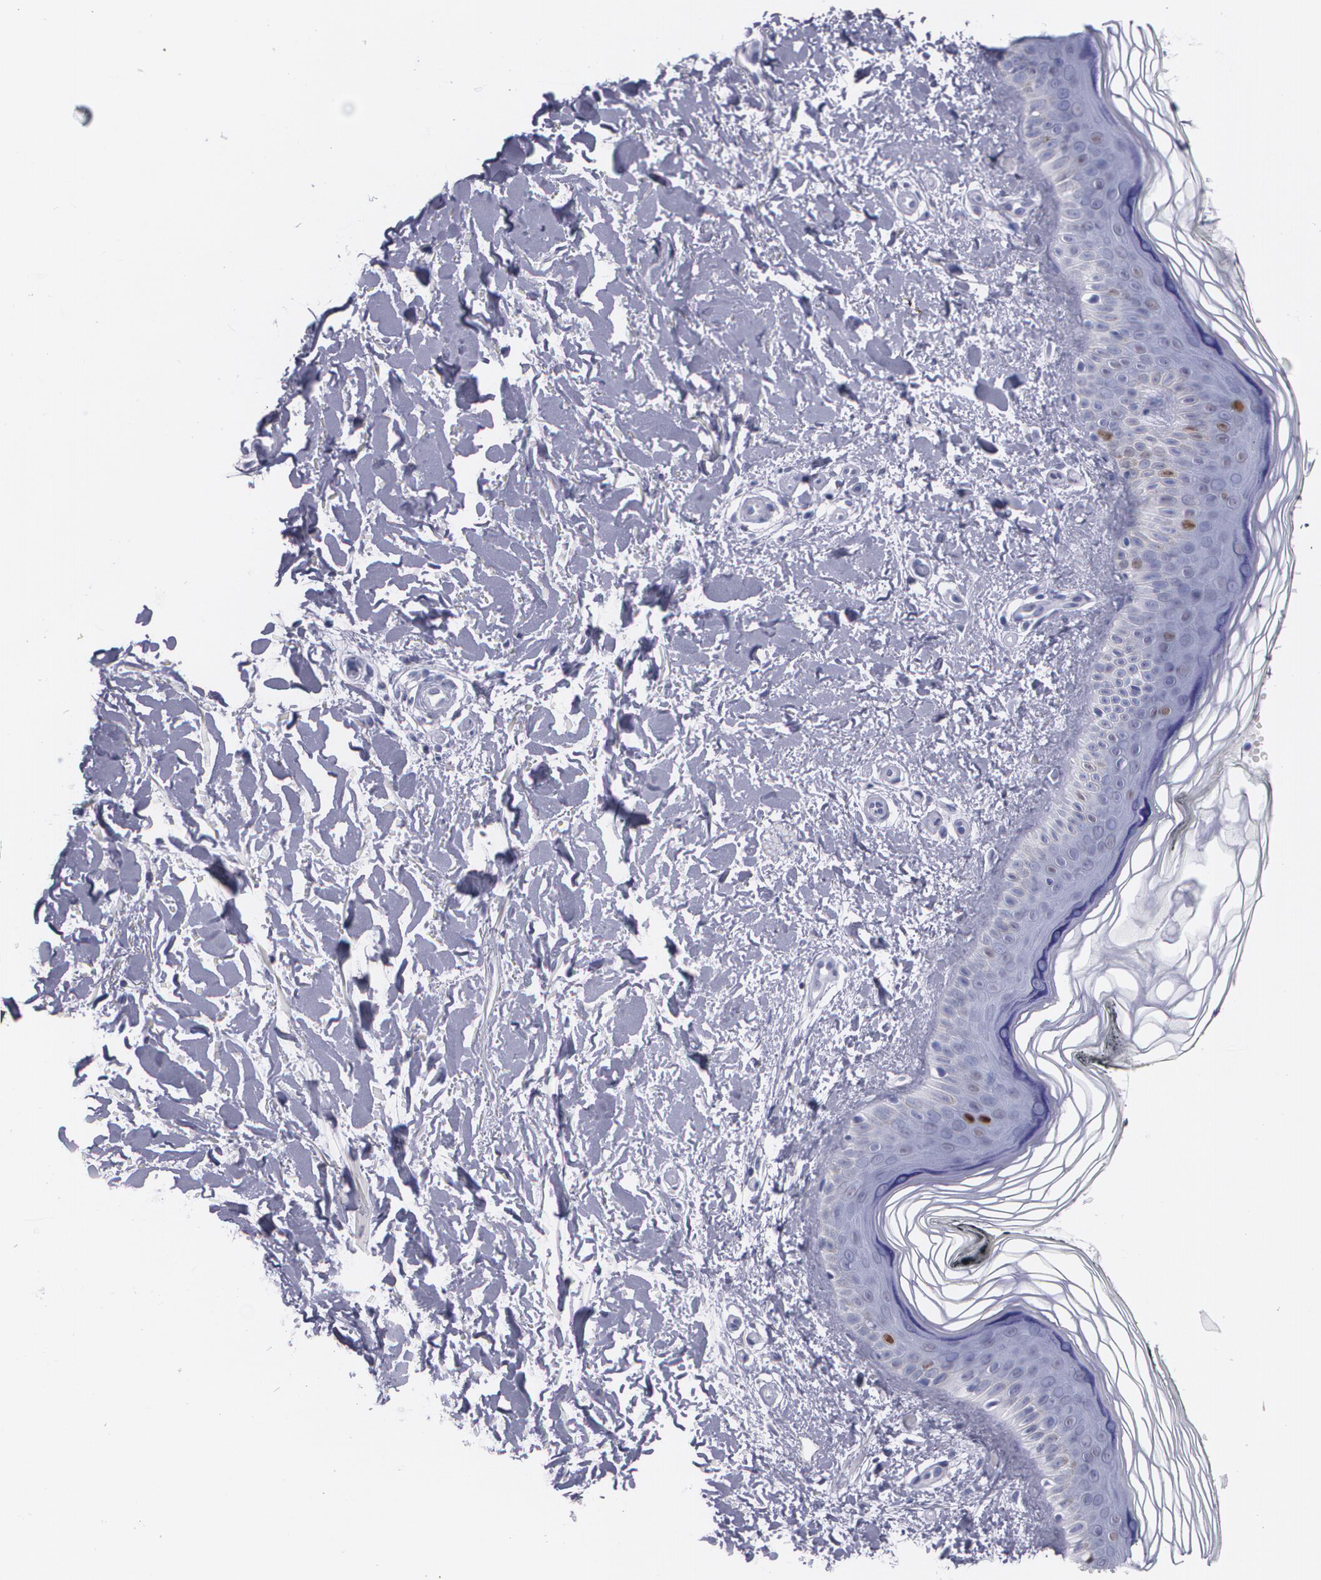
{"staining": {"intensity": "negative", "quantity": "none", "location": "none"}, "tissue": "skin", "cell_type": "Fibroblasts", "image_type": "normal", "snomed": [{"axis": "morphology", "description": "Normal tissue, NOS"}, {"axis": "topography", "description": "Skin"}], "caption": "Skin stained for a protein using immunohistochemistry reveals no positivity fibroblasts.", "gene": "TP53", "patient": {"sex": "female", "age": 19}}